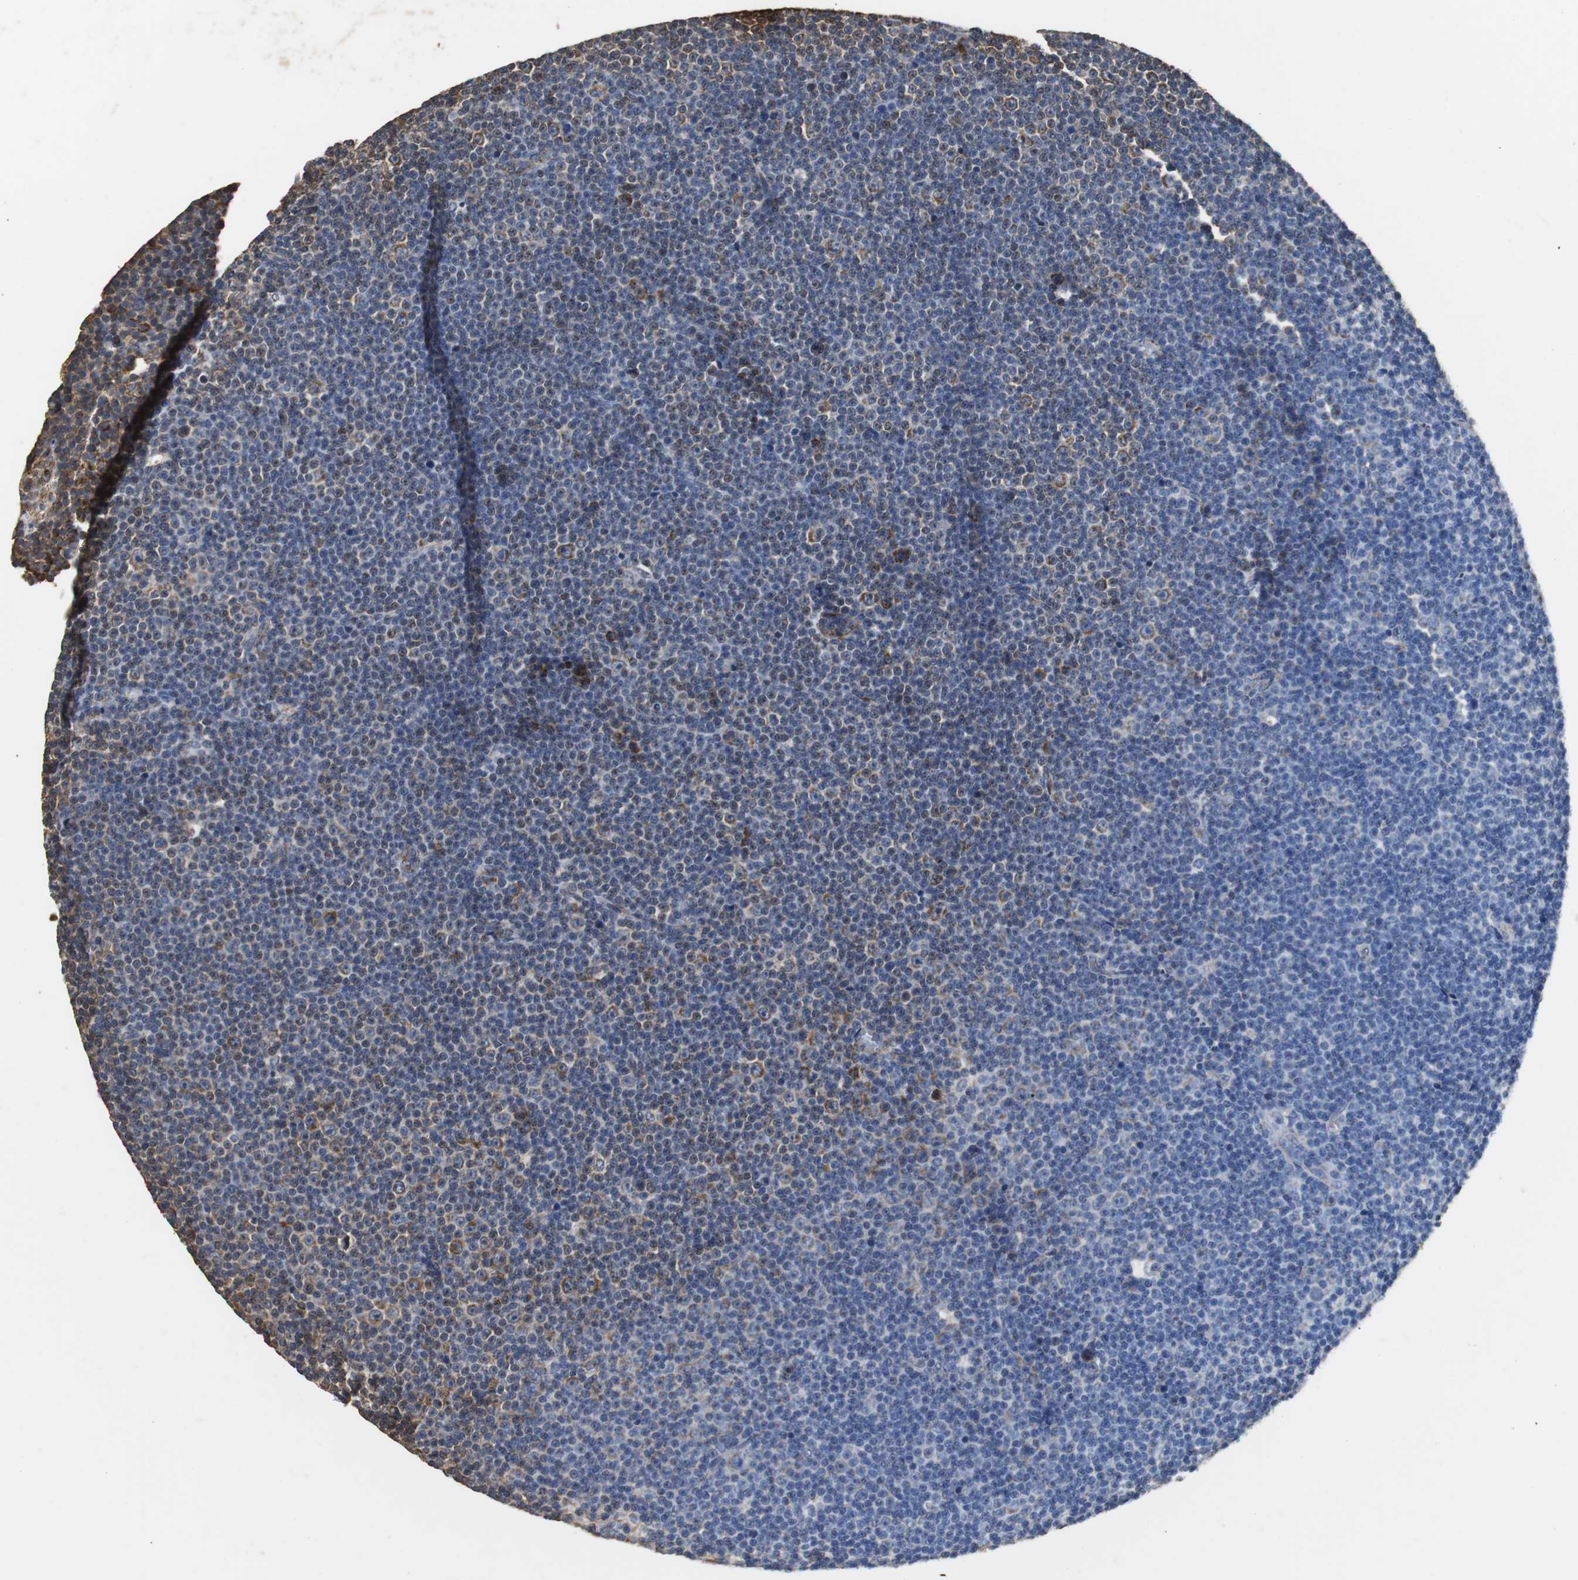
{"staining": {"intensity": "weak", "quantity": "<25%", "location": "cytoplasmic/membranous"}, "tissue": "lymphoma", "cell_type": "Tumor cells", "image_type": "cancer", "snomed": [{"axis": "morphology", "description": "Malignant lymphoma, non-Hodgkin's type, Low grade"}, {"axis": "topography", "description": "Lymph node"}], "caption": "Low-grade malignant lymphoma, non-Hodgkin's type was stained to show a protein in brown. There is no significant expression in tumor cells. (Brightfield microscopy of DAB immunohistochemistry at high magnification).", "gene": "NNT", "patient": {"sex": "female", "age": 67}}